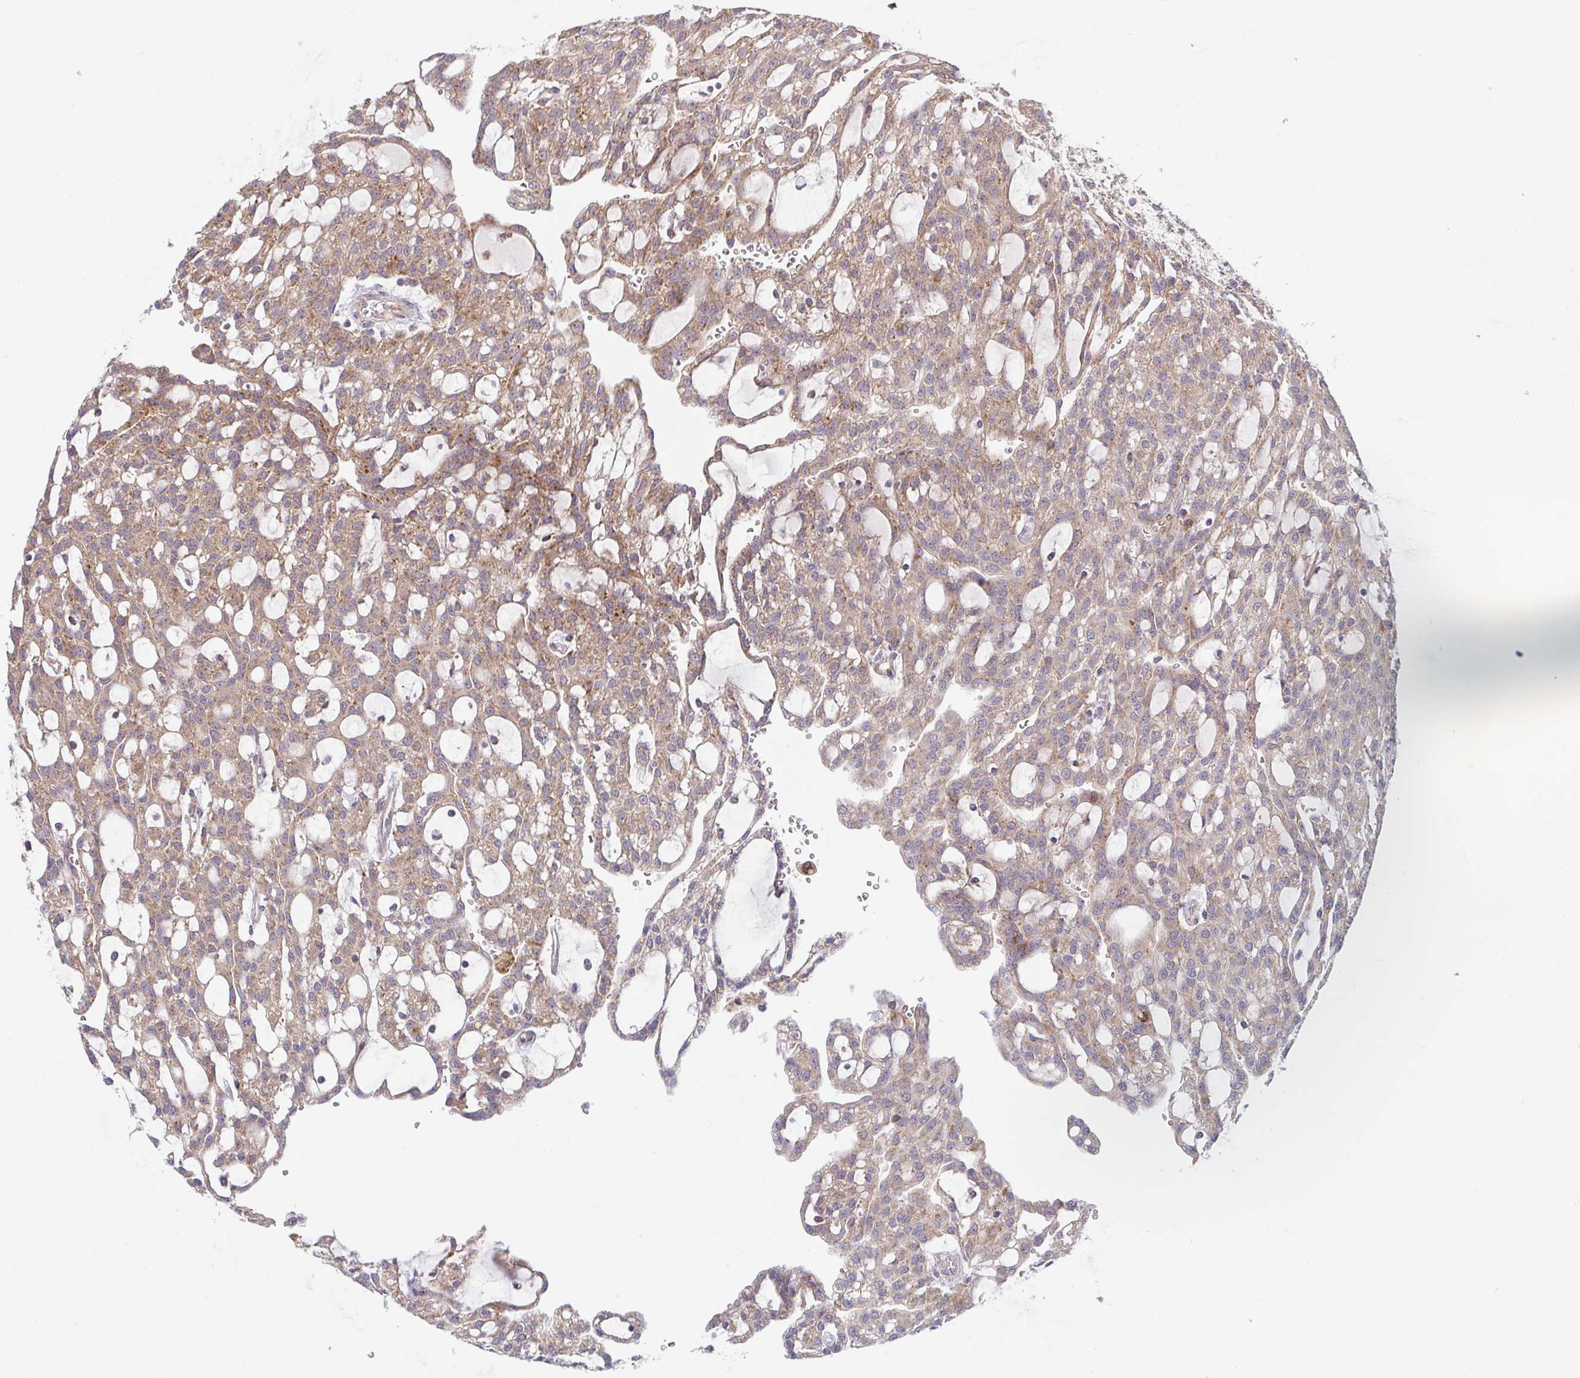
{"staining": {"intensity": "moderate", "quantity": ">75%", "location": "cytoplasmic/membranous"}, "tissue": "renal cancer", "cell_type": "Tumor cells", "image_type": "cancer", "snomed": [{"axis": "morphology", "description": "Adenocarcinoma, NOS"}, {"axis": "topography", "description": "Kidney"}], "caption": "Immunohistochemical staining of human adenocarcinoma (renal) displays moderate cytoplasmic/membranous protein staining in approximately >75% of tumor cells.", "gene": "XAF1", "patient": {"sex": "male", "age": 63}}